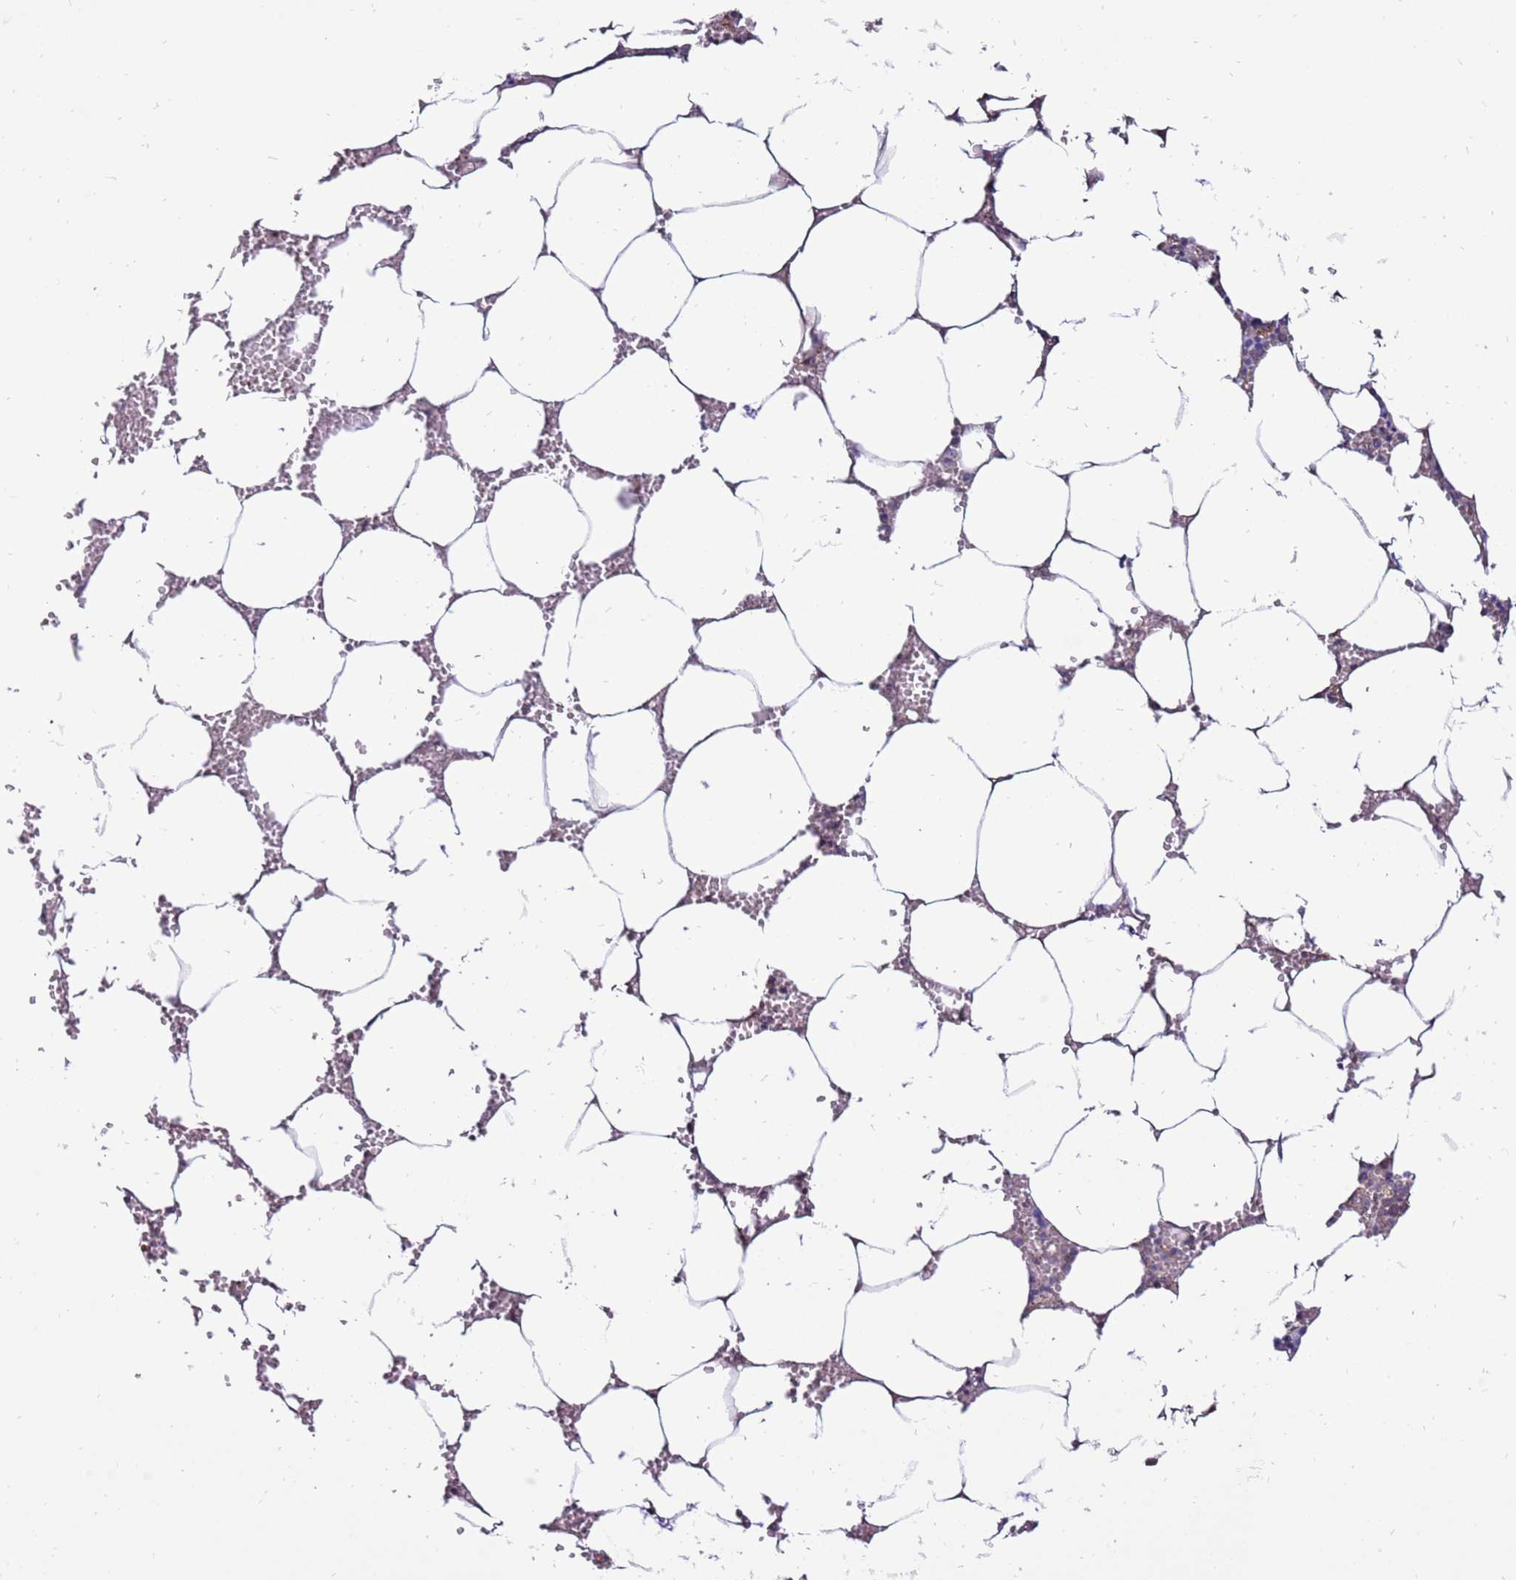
{"staining": {"intensity": "negative", "quantity": "none", "location": "none"}, "tissue": "bone marrow", "cell_type": "Hematopoietic cells", "image_type": "normal", "snomed": [{"axis": "morphology", "description": "Normal tissue, NOS"}, {"axis": "topography", "description": "Bone marrow"}], "caption": "An IHC image of benign bone marrow is shown. There is no staining in hematopoietic cells of bone marrow.", "gene": "TRAPPC4", "patient": {"sex": "male", "age": 70}}